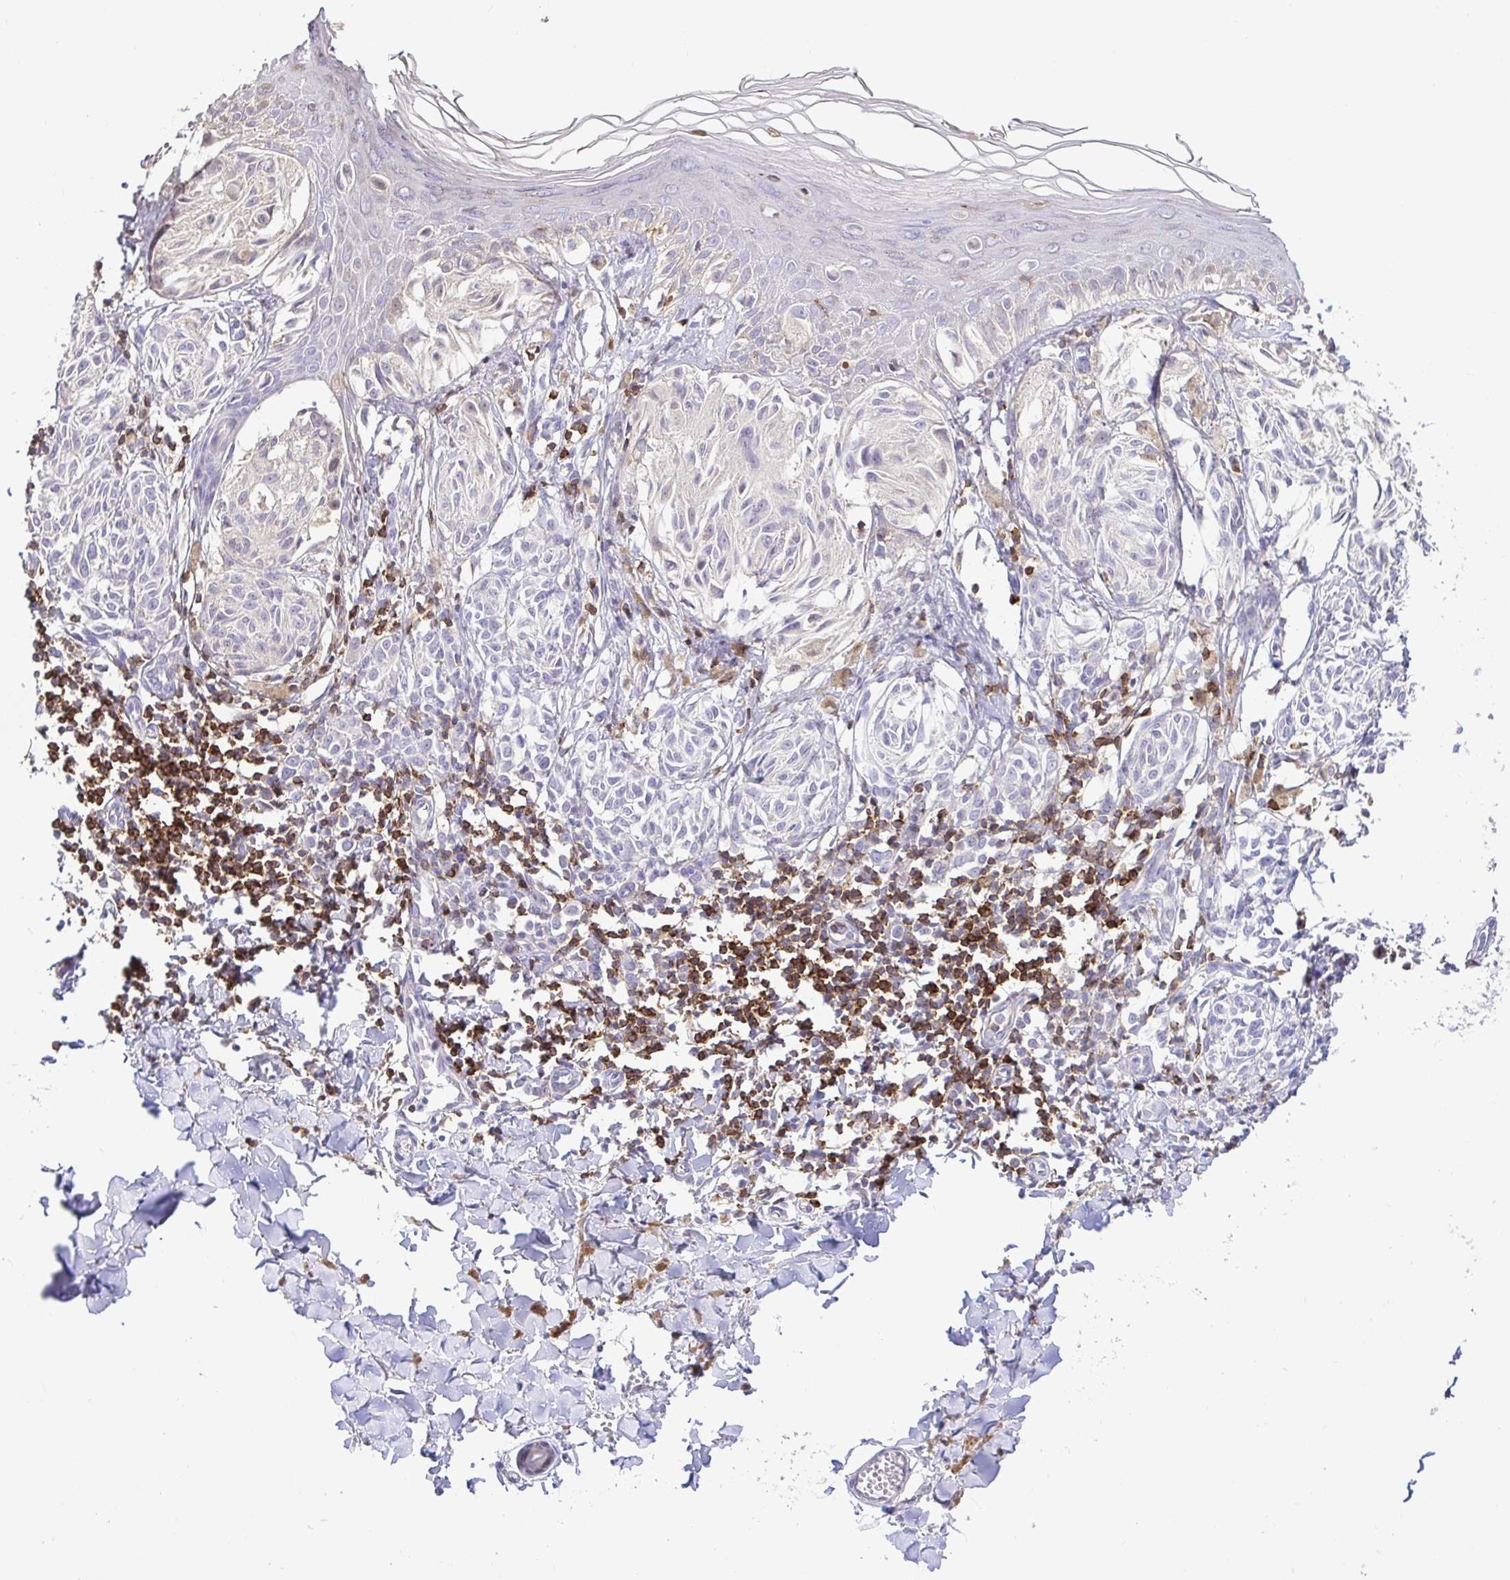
{"staining": {"intensity": "negative", "quantity": "none", "location": "none"}, "tissue": "melanoma", "cell_type": "Tumor cells", "image_type": "cancer", "snomed": [{"axis": "morphology", "description": "Malignant melanoma, NOS"}, {"axis": "topography", "description": "Skin"}], "caption": "Melanoma stained for a protein using immunohistochemistry reveals no expression tumor cells.", "gene": "SKAP1", "patient": {"sex": "female", "age": 38}}